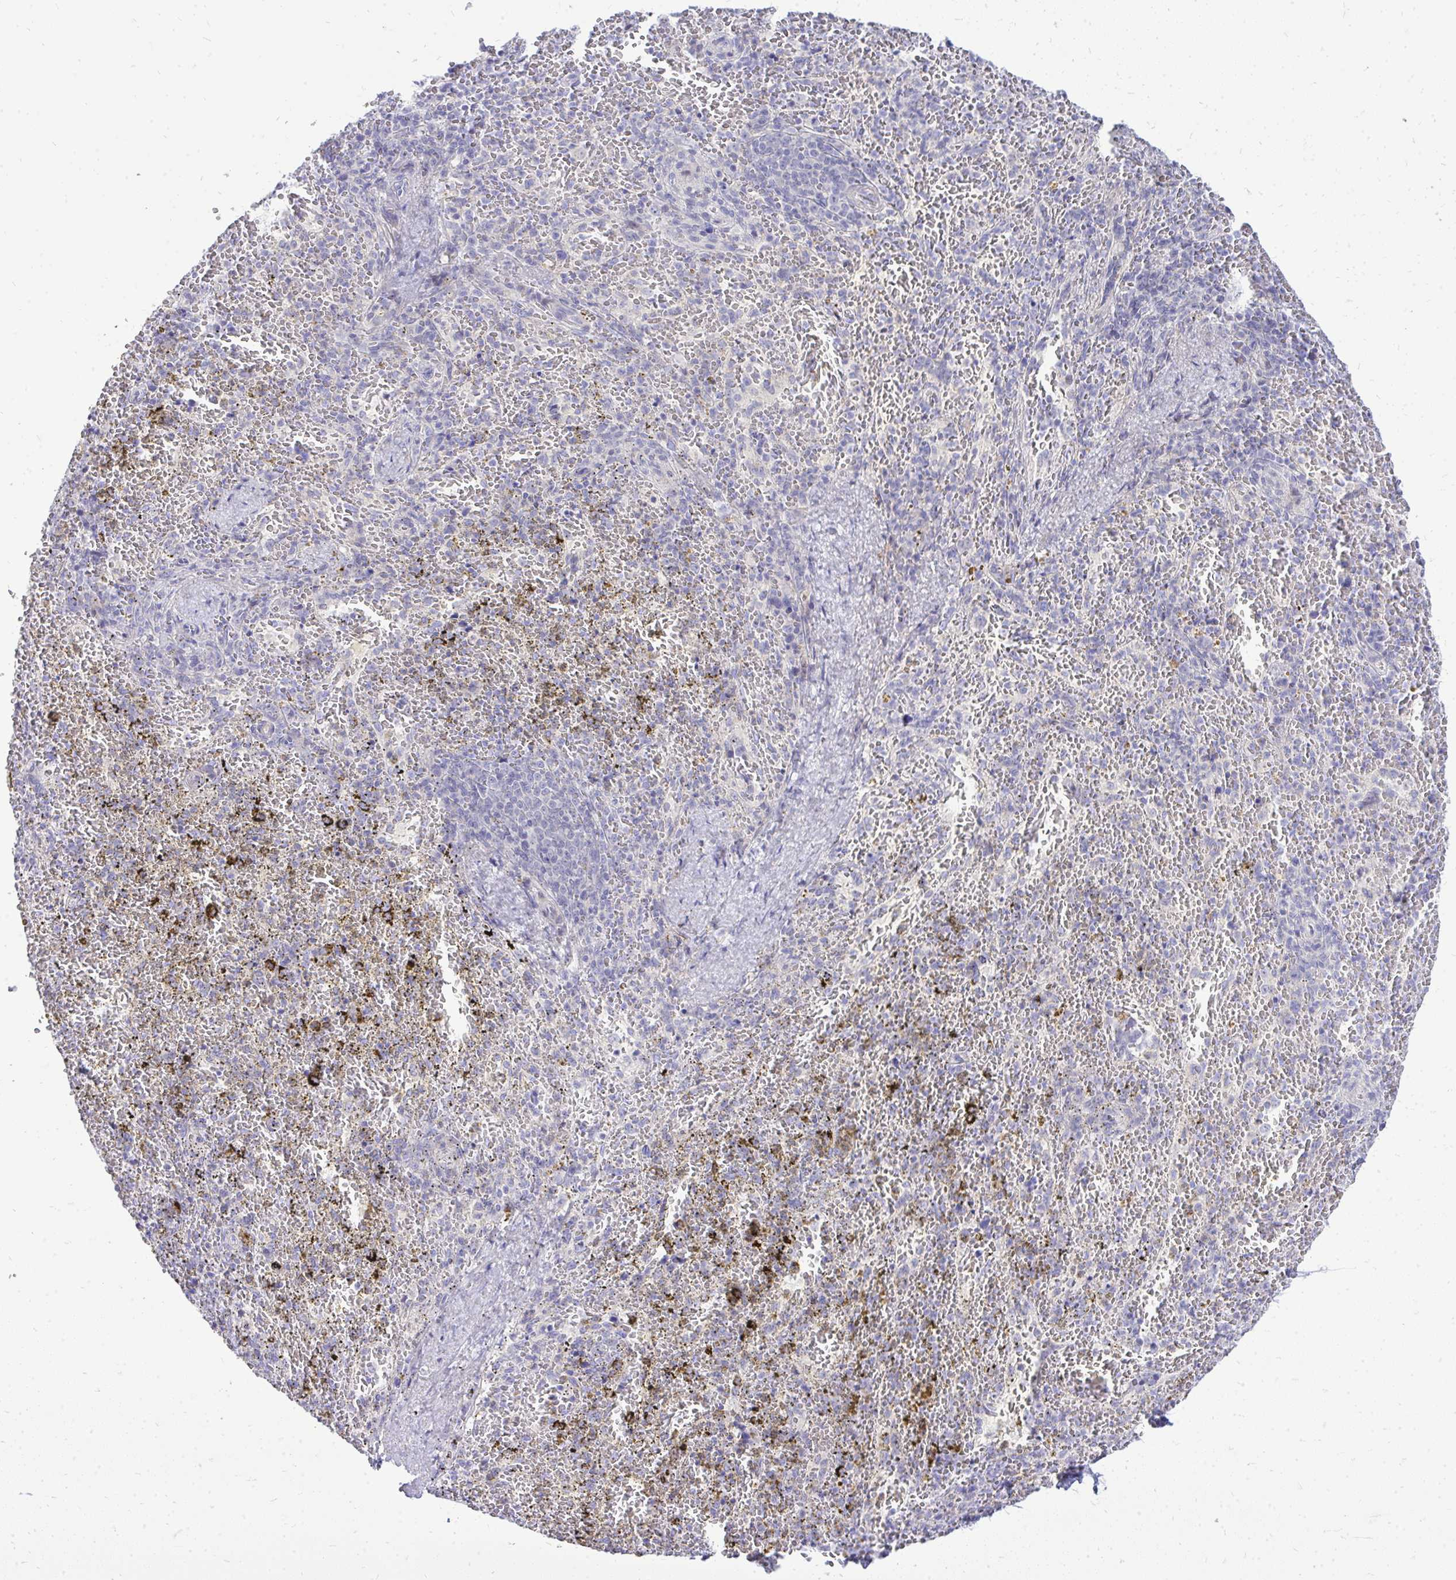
{"staining": {"intensity": "negative", "quantity": "none", "location": "none"}, "tissue": "spleen", "cell_type": "Cells in red pulp", "image_type": "normal", "snomed": [{"axis": "morphology", "description": "Normal tissue, NOS"}, {"axis": "topography", "description": "Spleen"}], "caption": "Immunohistochemical staining of normal spleen reveals no significant expression in cells in red pulp. Nuclei are stained in blue.", "gene": "OR8D1", "patient": {"sex": "female", "age": 50}}